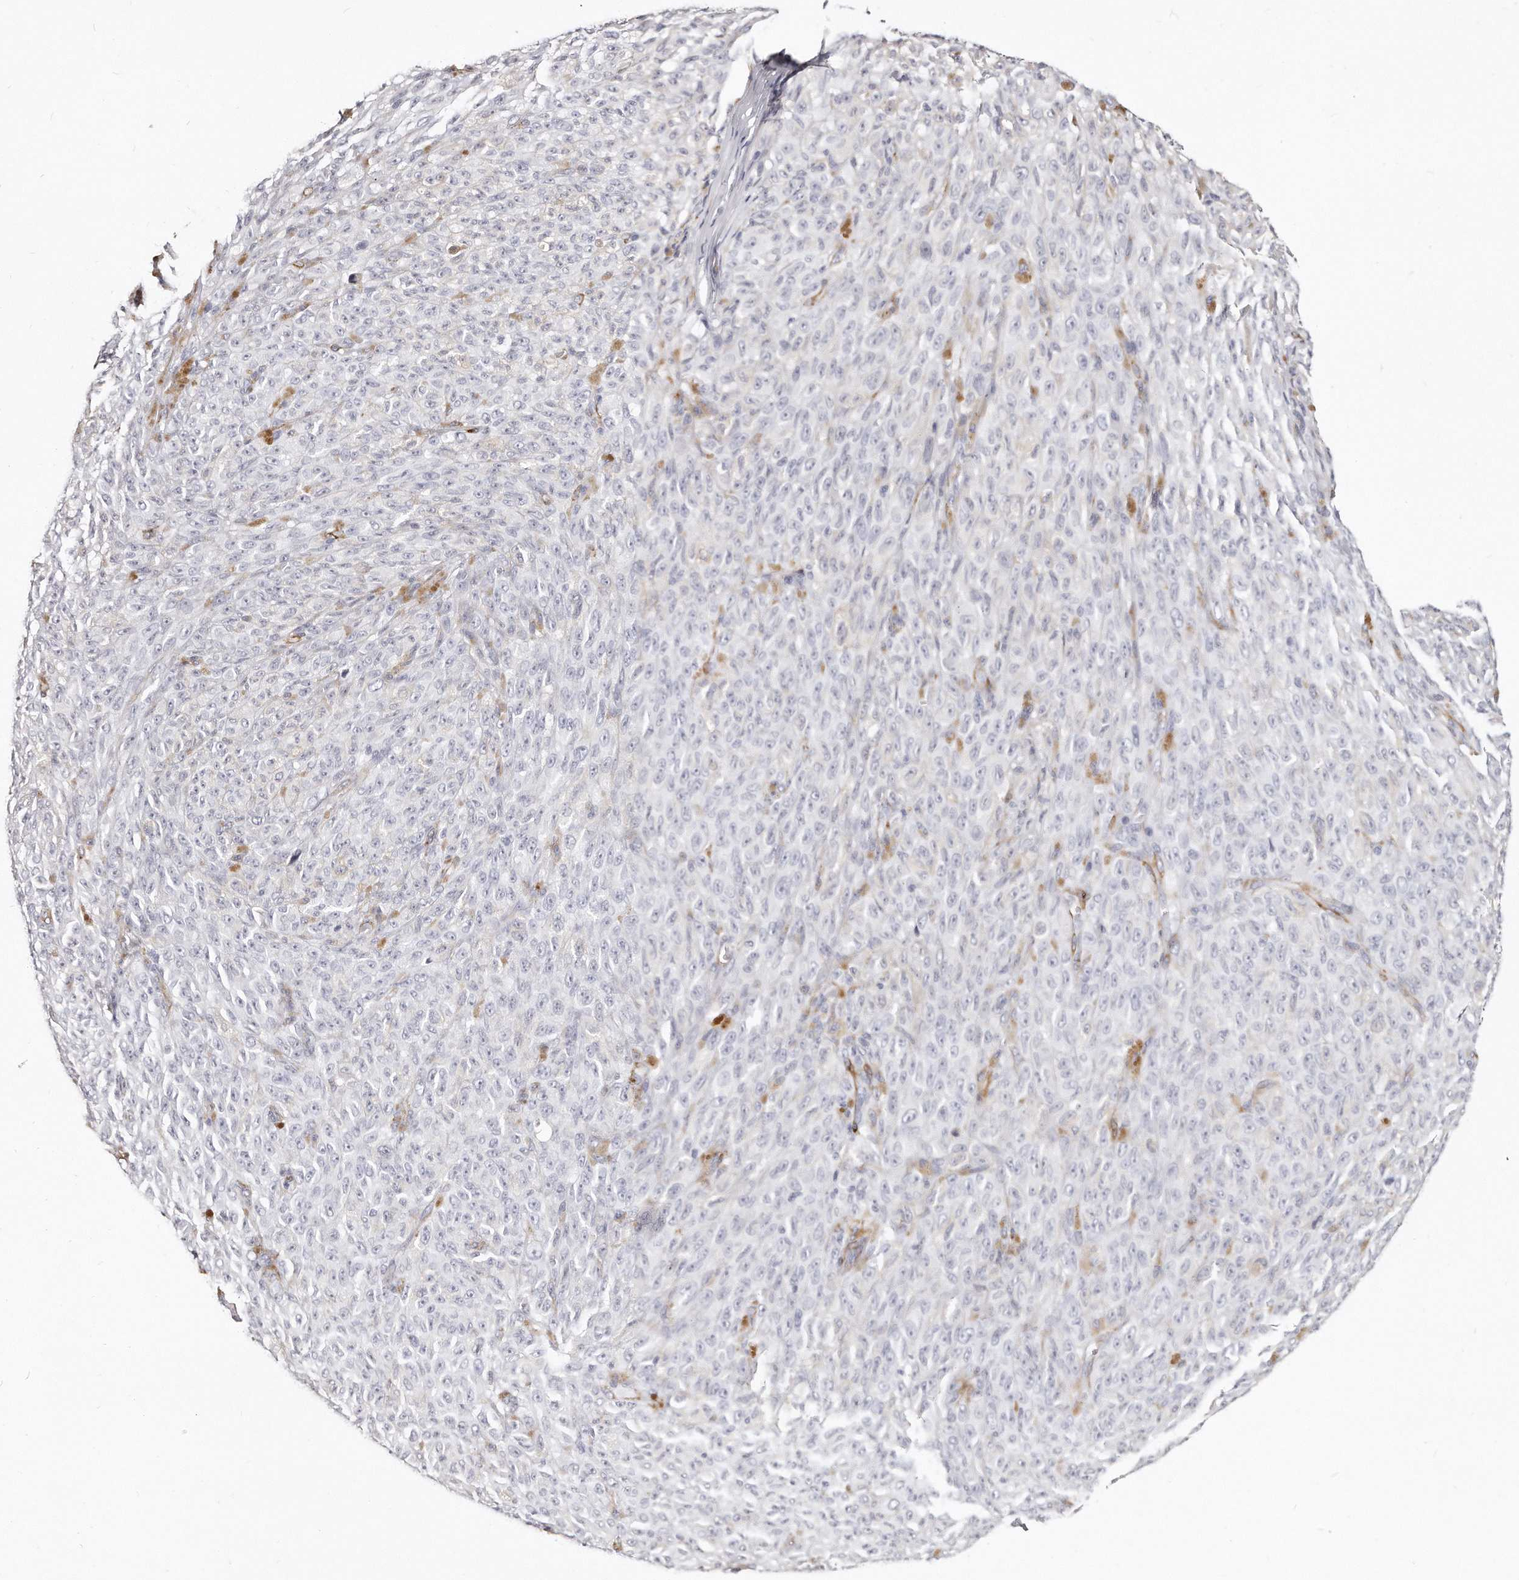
{"staining": {"intensity": "negative", "quantity": "none", "location": "none"}, "tissue": "melanoma", "cell_type": "Tumor cells", "image_type": "cancer", "snomed": [{"axis": "morphology", "description": "Malignant melanoma, NOS"}, {"axis": "topography", "description": "Skin"}], "caption": "Tumor cells show no significant staining in melanoma. The staining is performed using DAB (3,3'-diaminobenzidine) brown chromogen with nuclei counter-stained in using hematoxylin.", "gene": "LMOD1", "patient": {"sex": "female", "age": 82}}